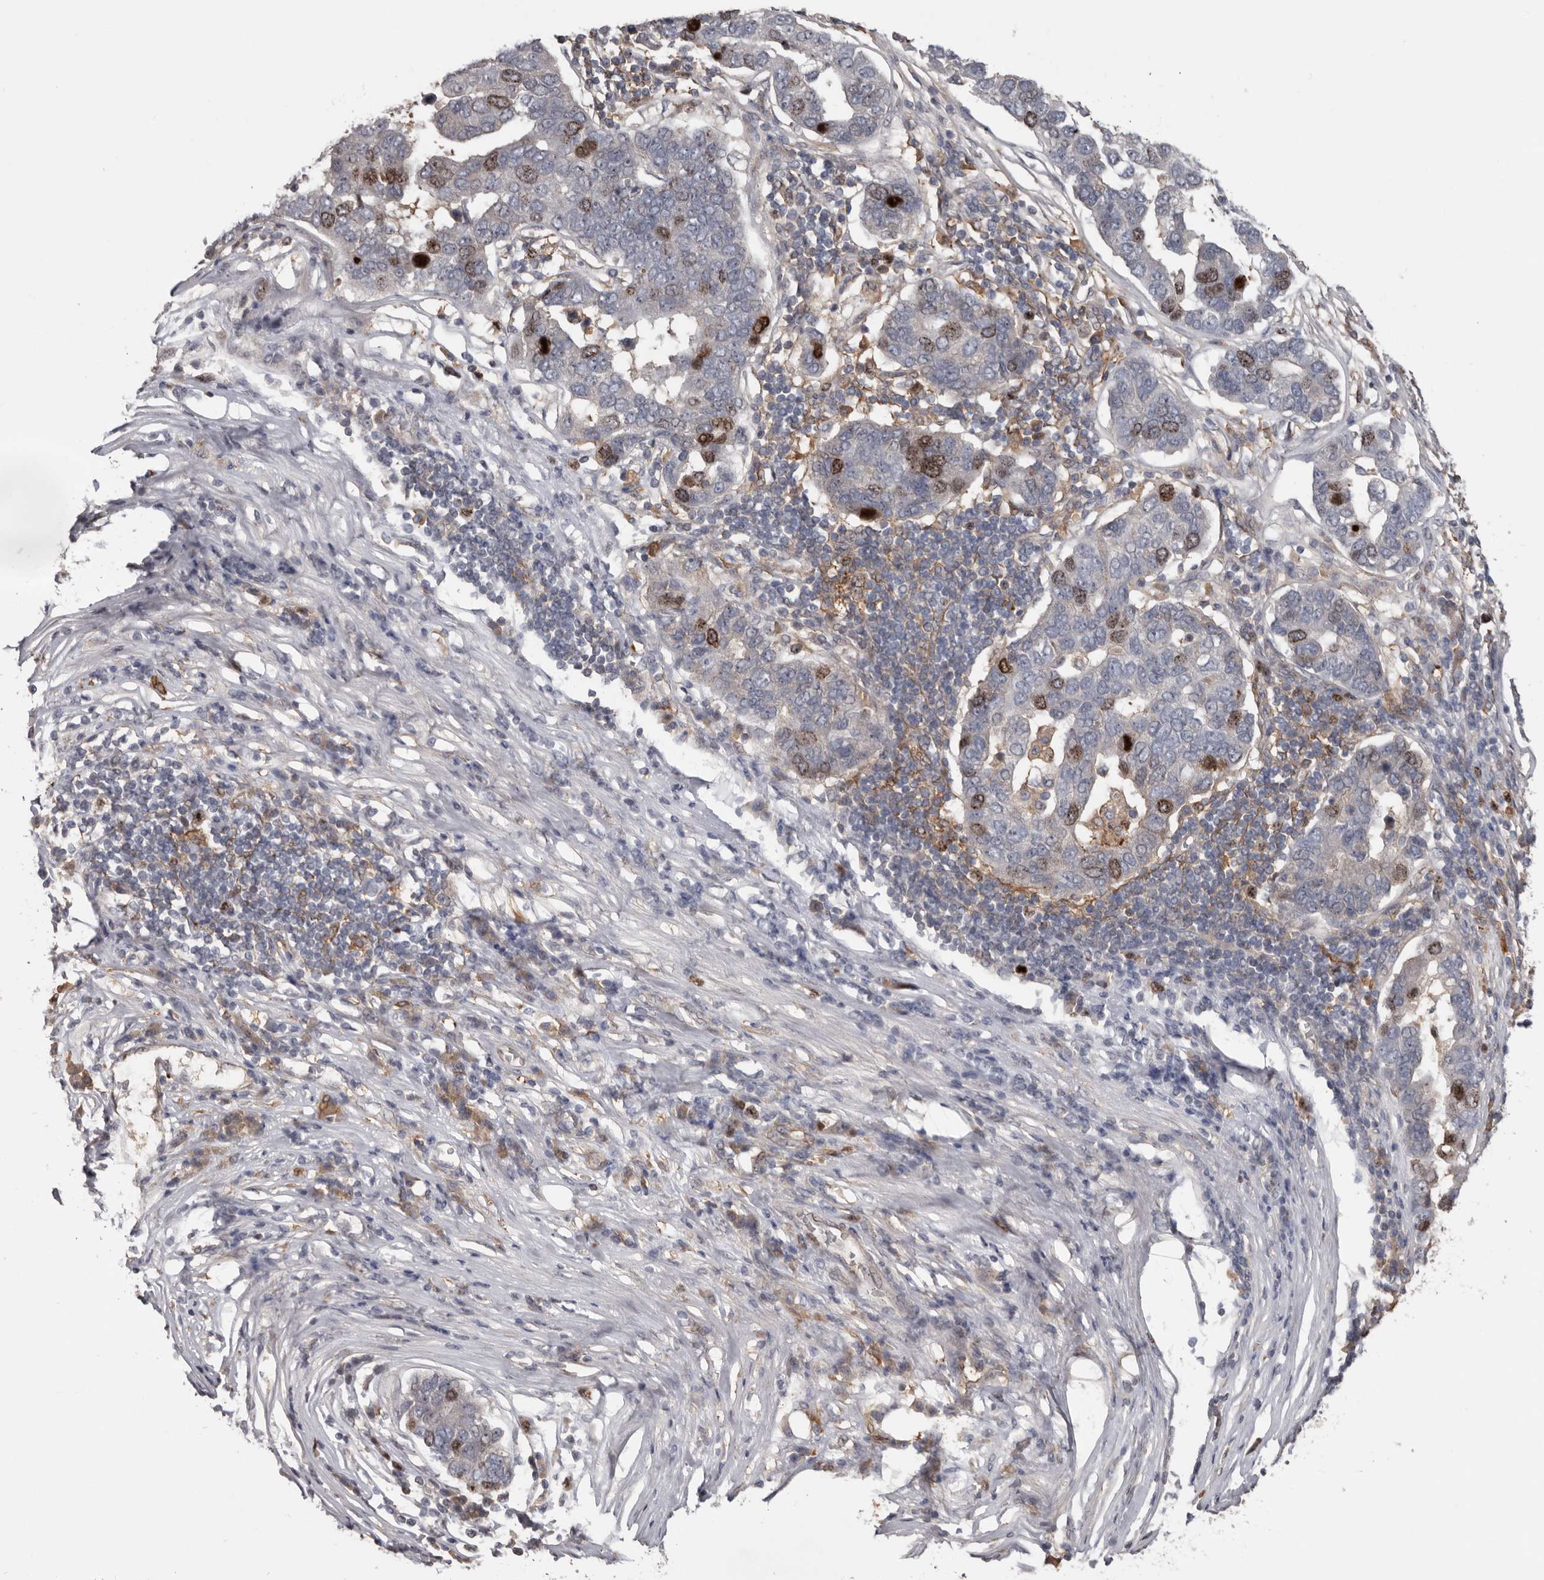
{"staining": {"intensity": "strong", "quantity": "<25%", "location": "nuclear"}, "tissue": "pancreatic cancer", "cell_type": "Tumor cells", "image_type": "cancer", "snomed": [{"axis": "morphology", "description": "Adenocarcinoma, NOS"}, {"axis": "topography", "description": "Pancreas"}], "caption": "Human pancreatic cancer (adenocarcinoma) stained with a brown dye shows strong nuclear positive positivity in approximately <25% of tumor cells.", "gene": "CDCA8", "patient": {"sex": "female", "age": 61}}